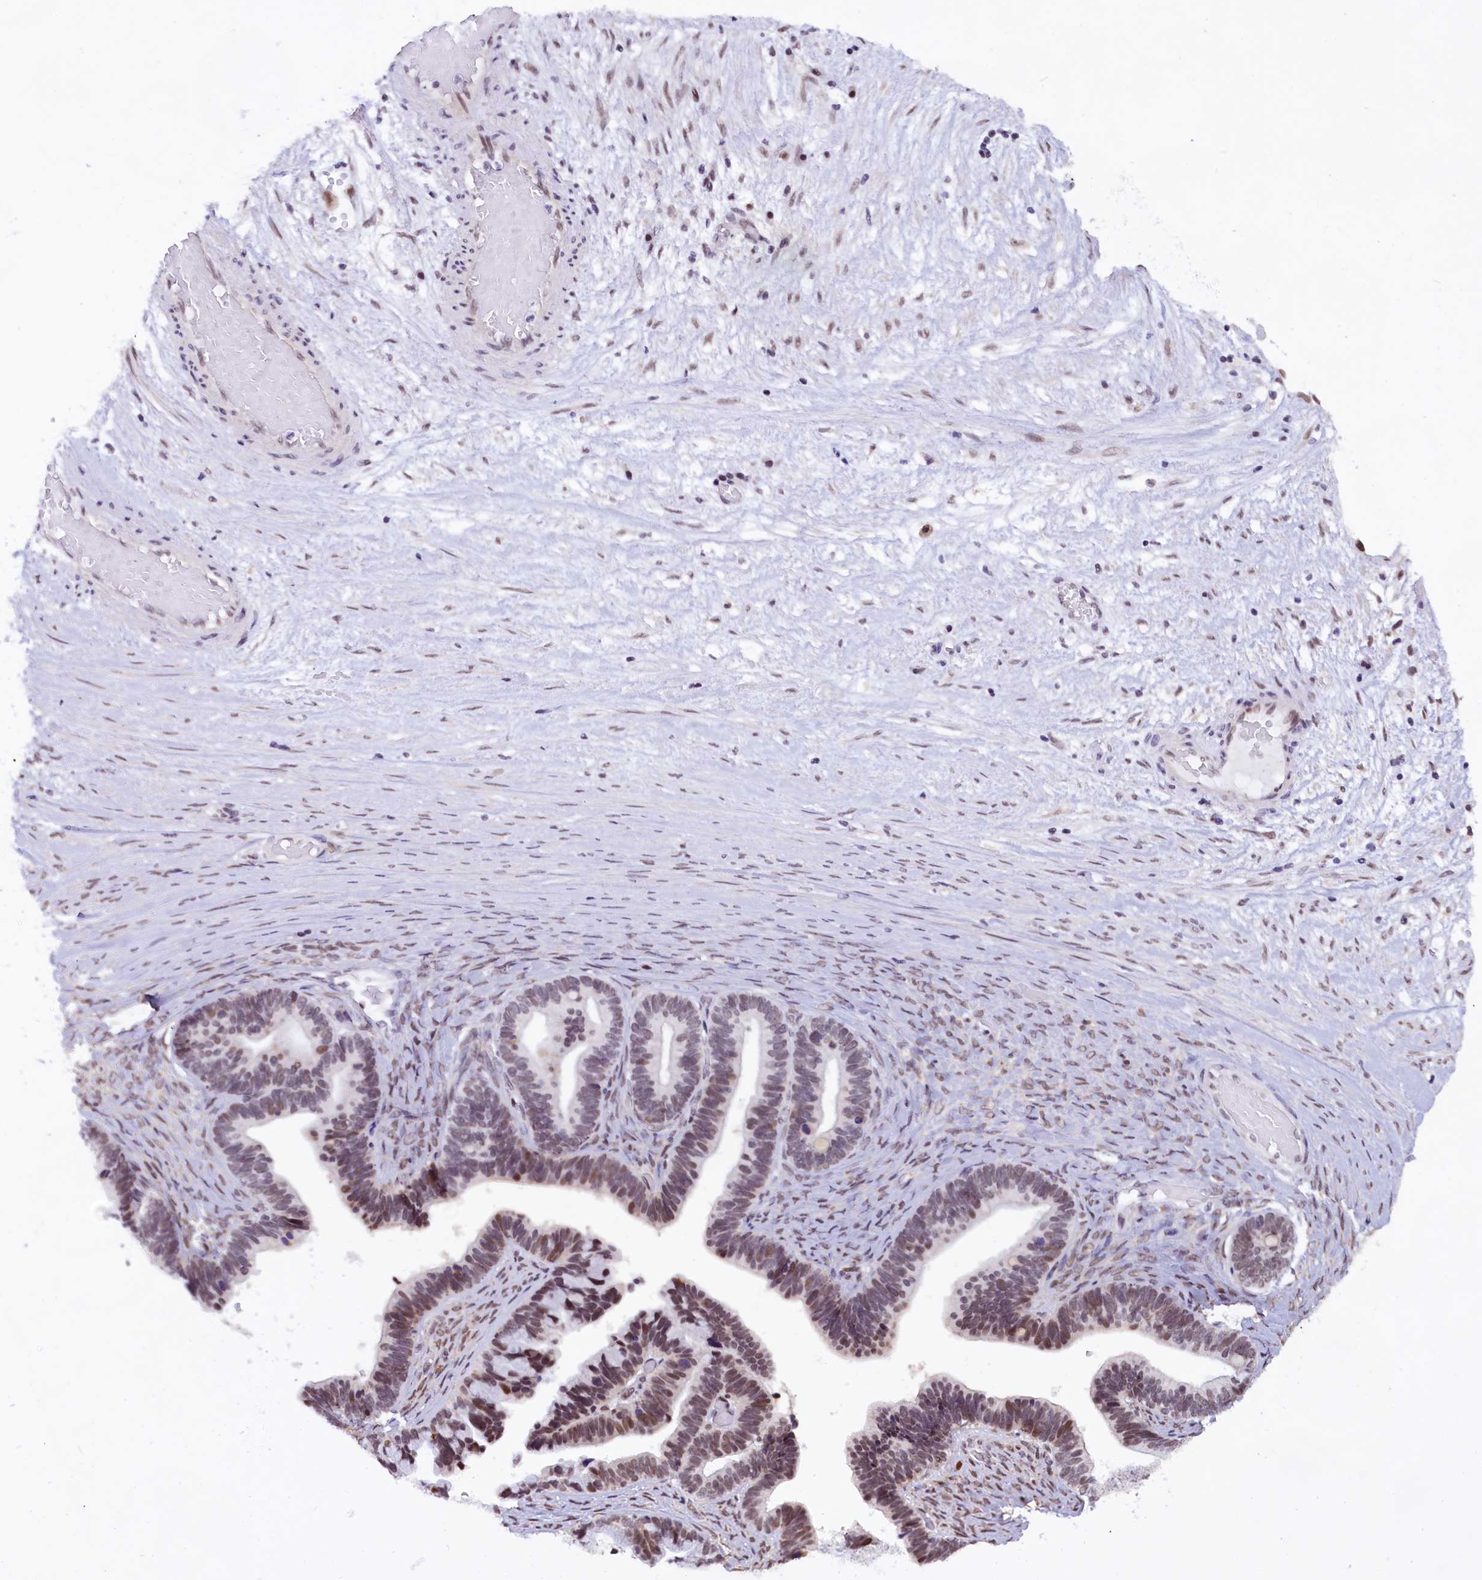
{"staining": {"intensity": "moderate", "quantity": "25%-75%", "location": "nuclear"}, "tissue": "ovarian cancer", "cell_type": "Tumor cells", "image_type": "cancer", "snomed": [{"axis": "morphology", "description": "Cystadenocarcinoma, serous, NOS"}, {"axis": "topography", "description": "Ovary"}], "caption": "This photomicrograph displays immunohistochemistry staining of ovarian cancer, with medium moderate nuclear staining in approximately 25%-75% of tumor cells.", "gene": "CDYL2", "patient": {"sex": "female", "age": 56}}